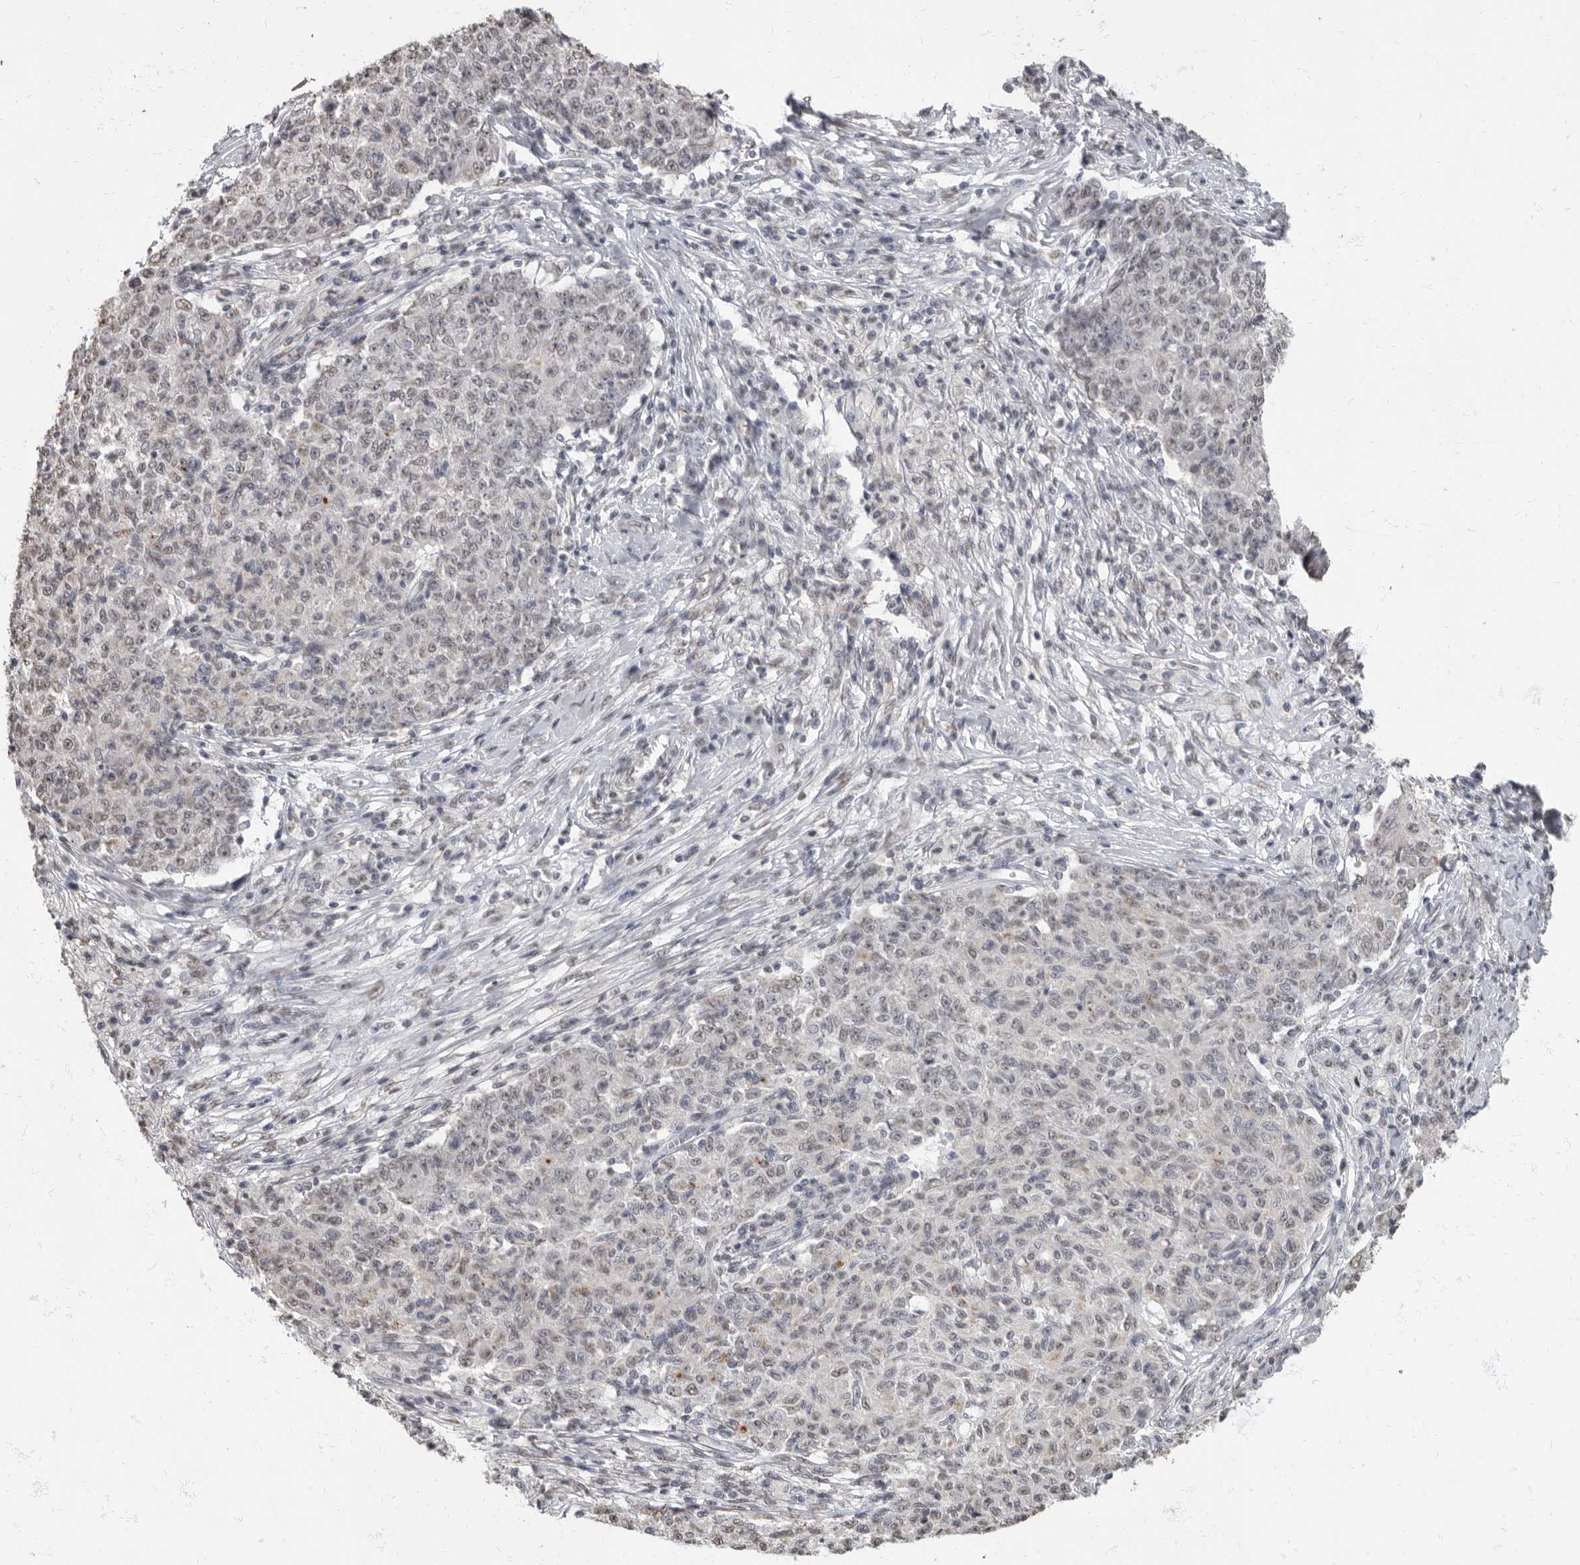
{"staining": {"intensity": "weak", "quantity": "<25%", "location": "nuclear"}, "tissue": "ovarian cancer", "cell_type": "Tumor cells", "image_type": "cancer", "snomed": [{"axis": "morphology", "description": "Carcinoma, endometroid"}, {"axis": "topography", "description": "Ovary"}], "caption": "This is a histopathology image of immunohistochemistry (IHC) staining of ovarian cancer, which shows no expression in tumor cells.", "gene": "NBL1", "patient": {"sex": "female", "age": 42}}